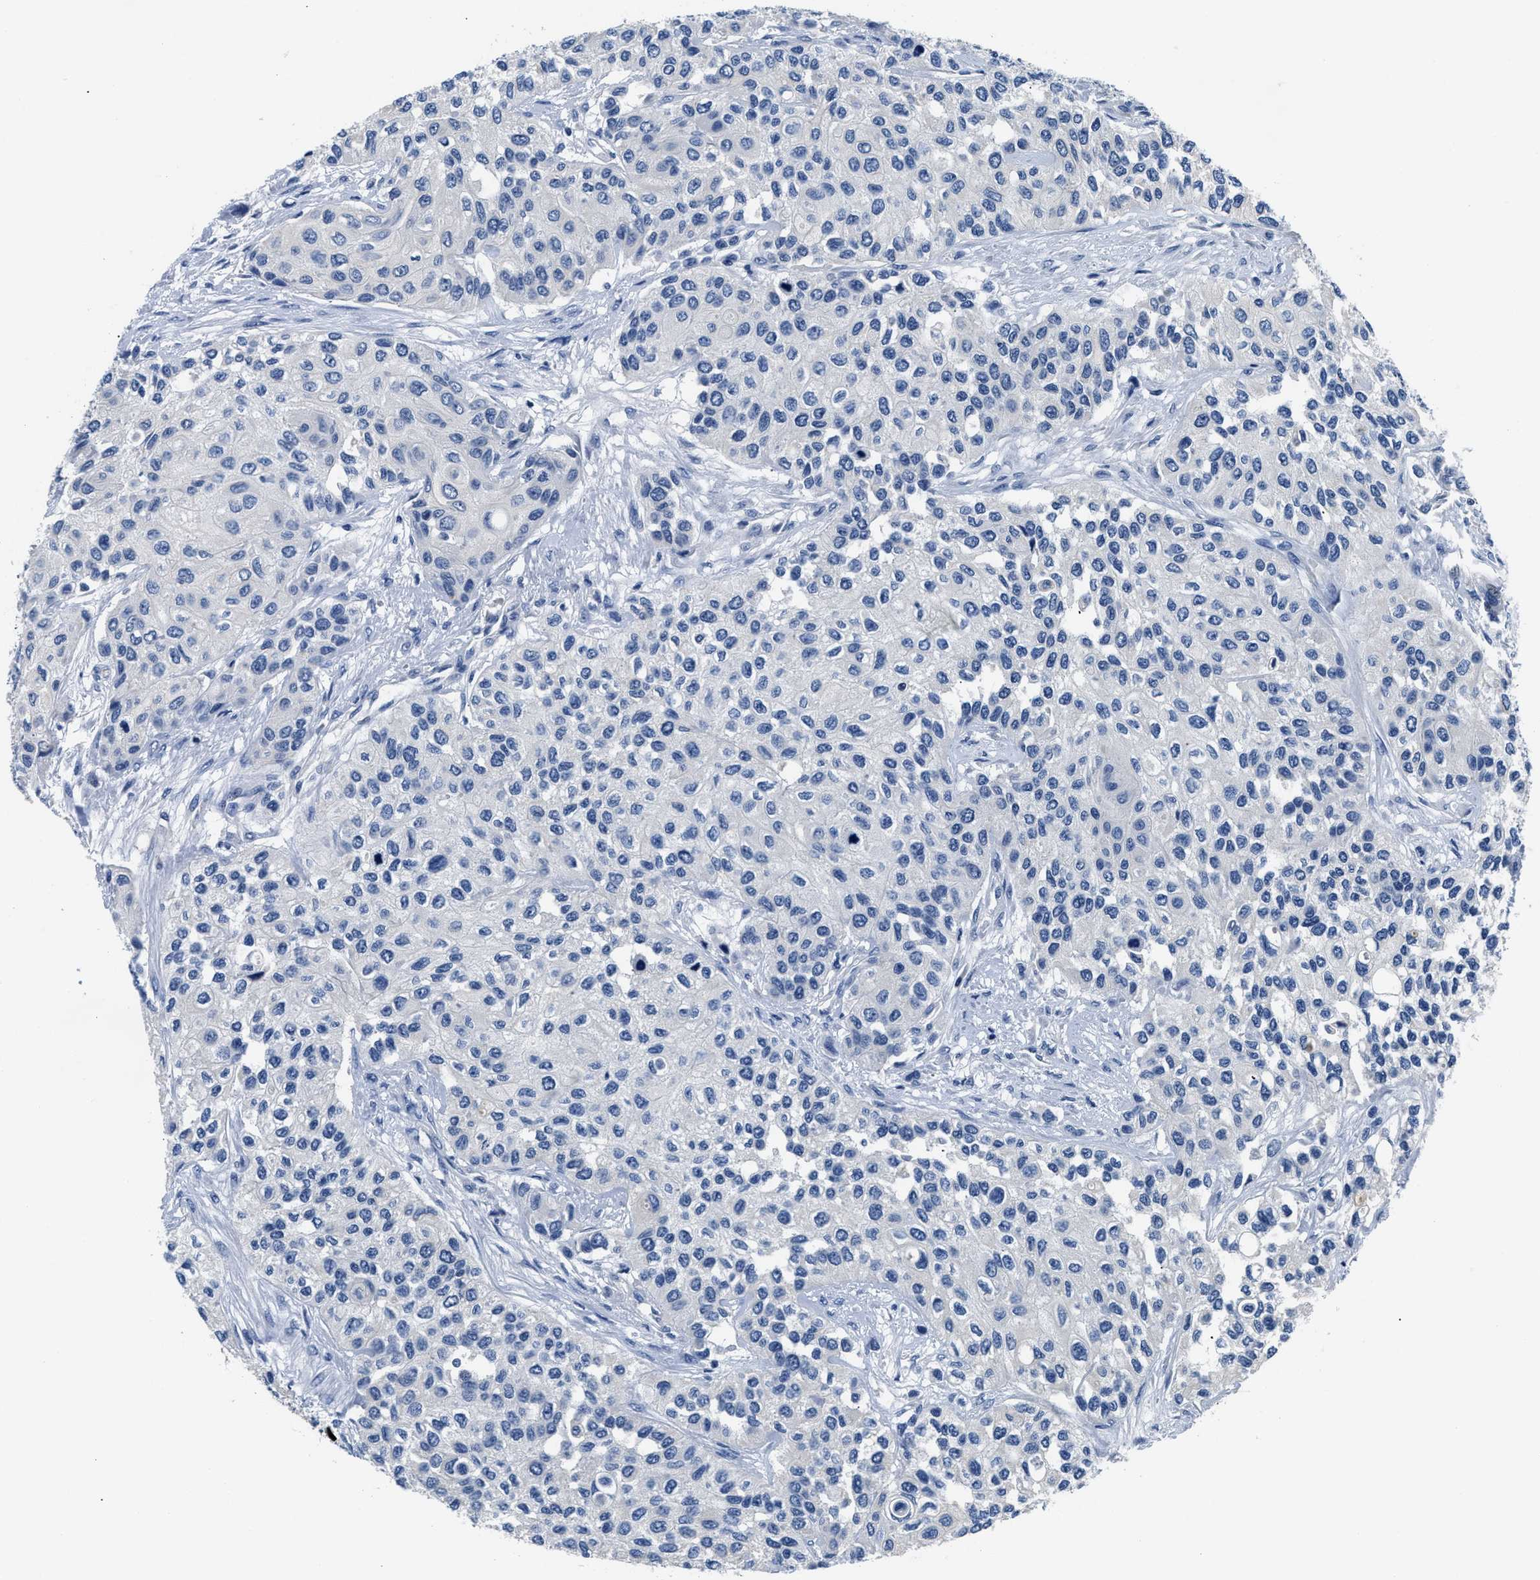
{"staining": {"intensity": "negative", "quantity": "none", "location": "none"}, "tissue": "urothelial cancer", "cell_type": "Tumor cells", "image_type": "cancer", "snomed": [{"axis": "morphology", "description": "Urothelial carcinoma, High grade"}, {"axis": "topography", "description": "Urinary bladder"}], "caption": "This is an immunohistochemistry (IHC) micrograph of human urothelial cancer. There is no positivity in tumor cells.", "gene": "PCK2", "patient": {"sex": "female", "age": 56}}